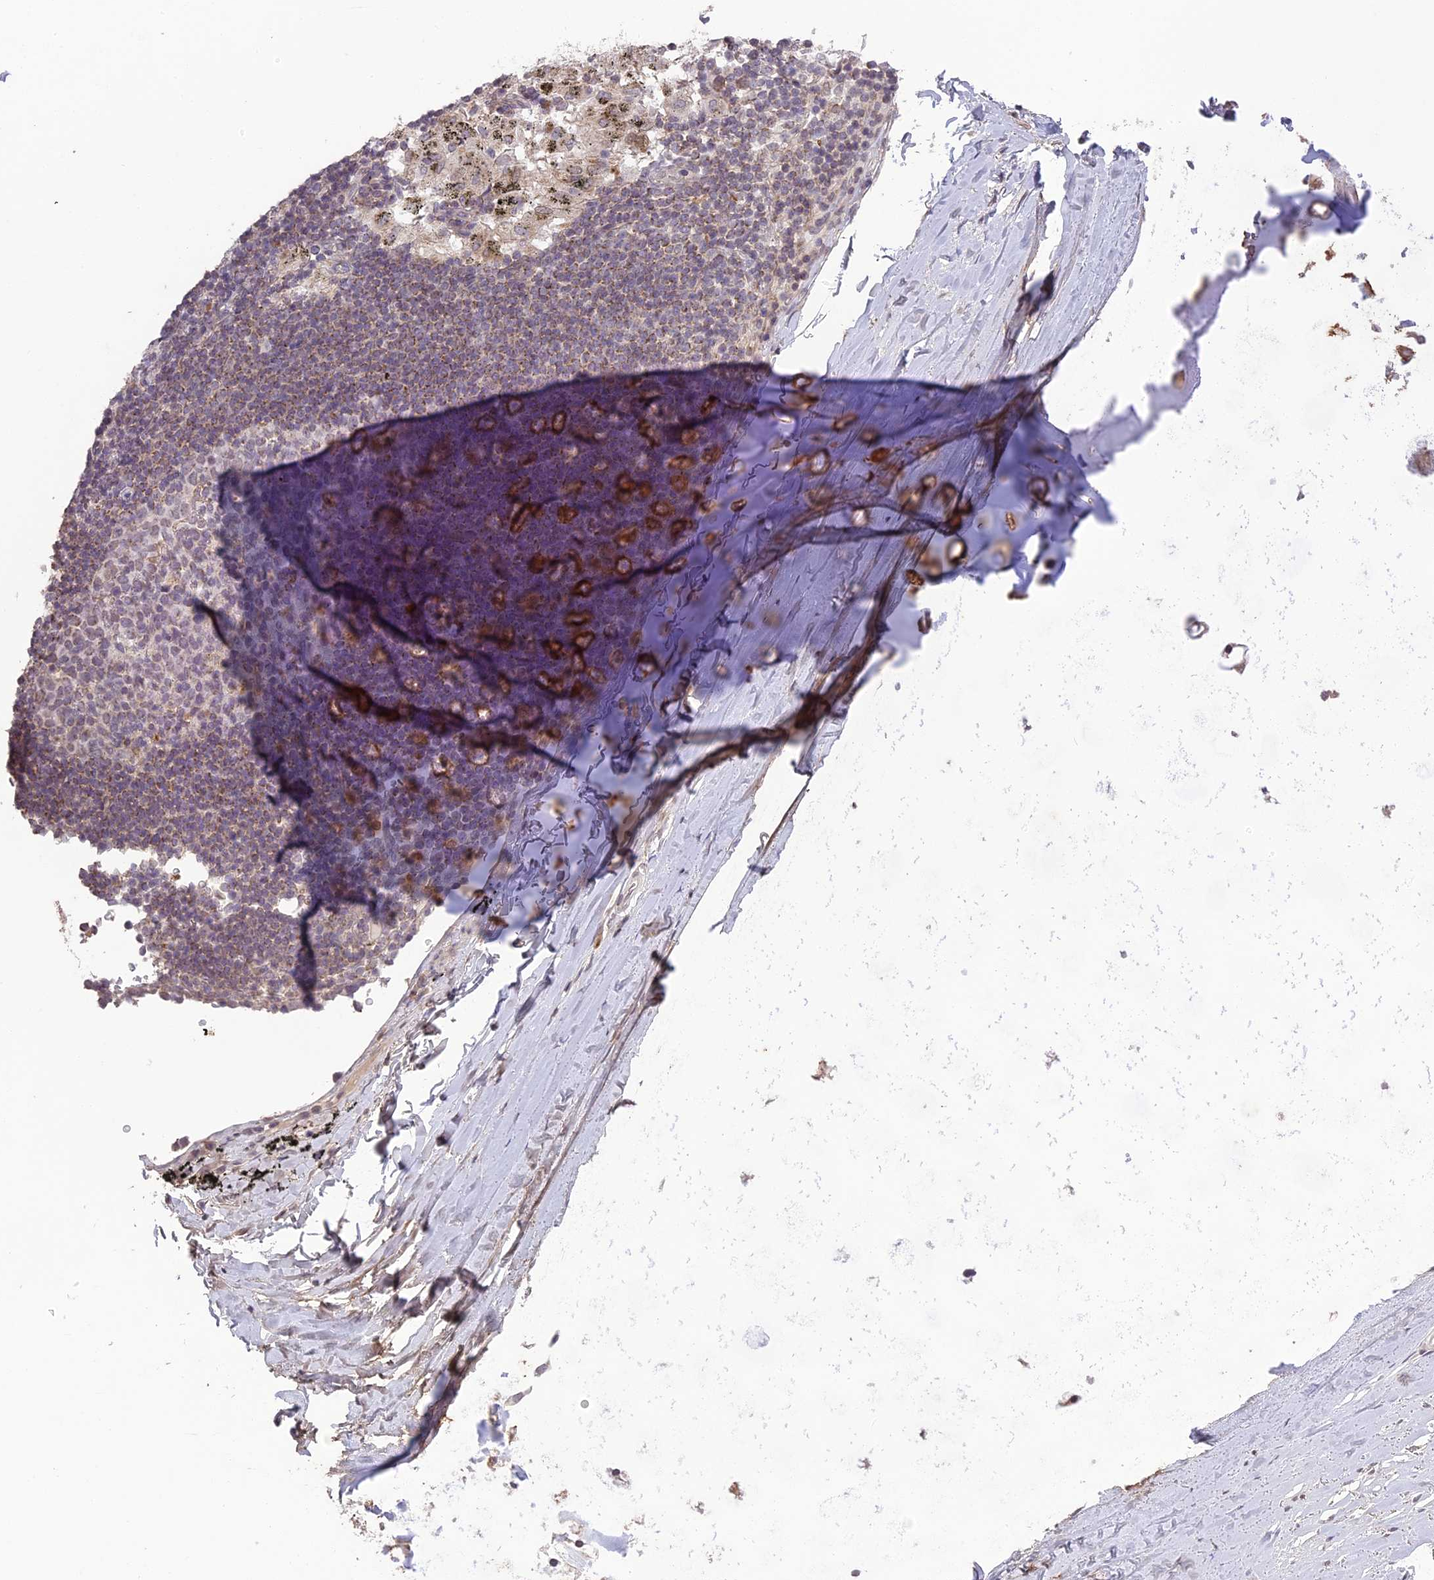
{"staining": {"intensity": "negative", "quantity": "none", "location": "none"}, "tissue": "adipose tissue", "cell_type": "Adipocytes", "image_type": "normal", "snomed": [{"axis": "morphology", "description": "Normal tissue, NOS"}, {"axis": "topography", "description": "Lymph node"}, {"axis": "topography", "description": "Bronchus"}], "caption": "A high-resolution micrograph shows immunohistochemistry (IHC) staining of benign adipose tissue, which exhibits no significant positivity in adipocytes. The staining was performed using DAB to visualize the protein expression in brown, while the nuclei were stained in blue with hematoxylin (Magnification: 20x).", "gene": "ERG28", "patient": {"sex": "male", "age": 63}}